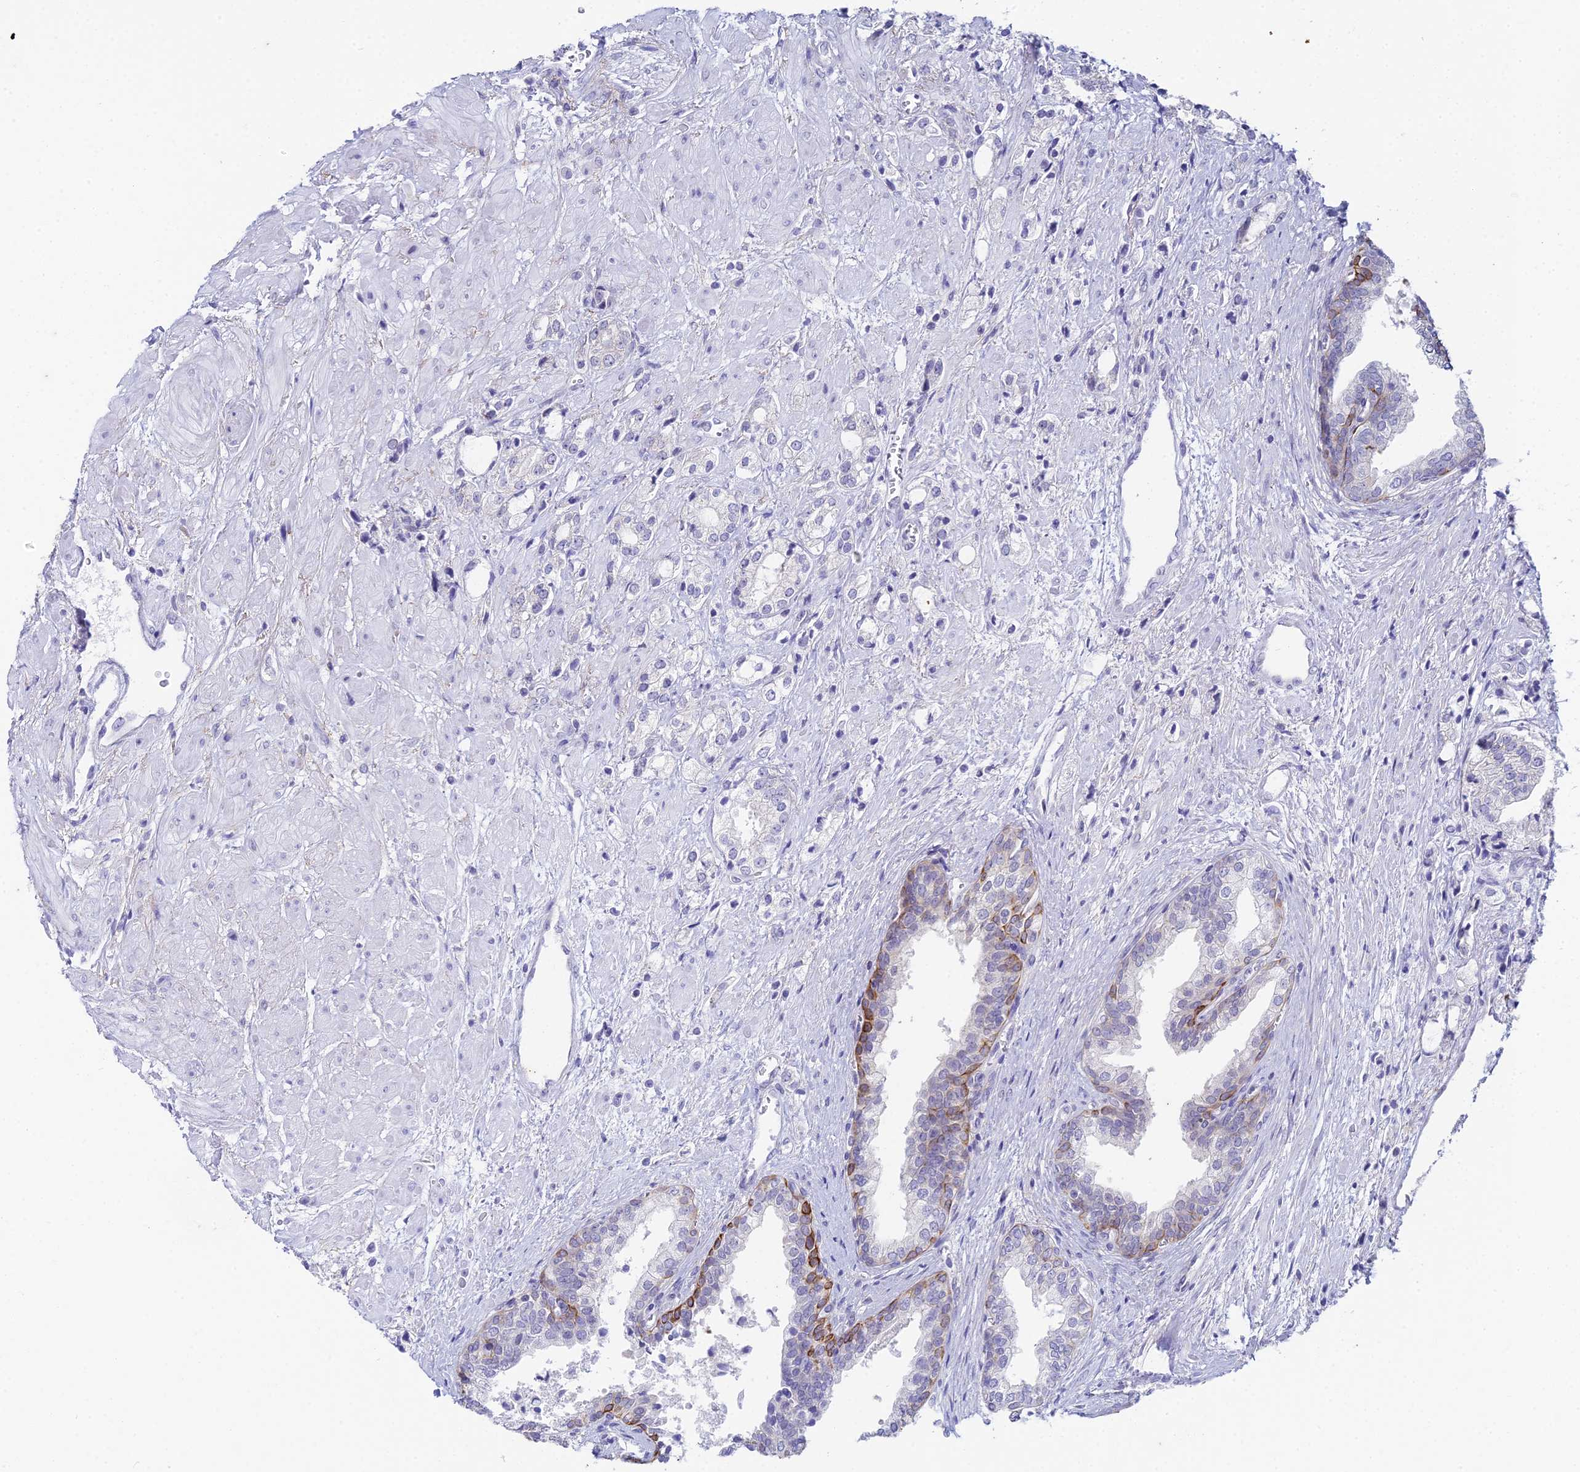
{"staining": {"intensity": "negative", "quantity": "none", "location": "none"}, "tissue": "prostate cancer", "cell_type": "Tumor cells", "image_type": "cancer", "snomed": [{"axis": "morphology", "description": "Adenocarcinoma, High grade"}, {"axis": "topography", "description": "Prostate"}], "caption": "DAB immunohistochemical staining of prostate cancer (high-grade adenocarcinoma) reveals no significant expression in tumor cells.", "gene": "EEF2KMT", "patient": {"sex": "male", "age": 50}}